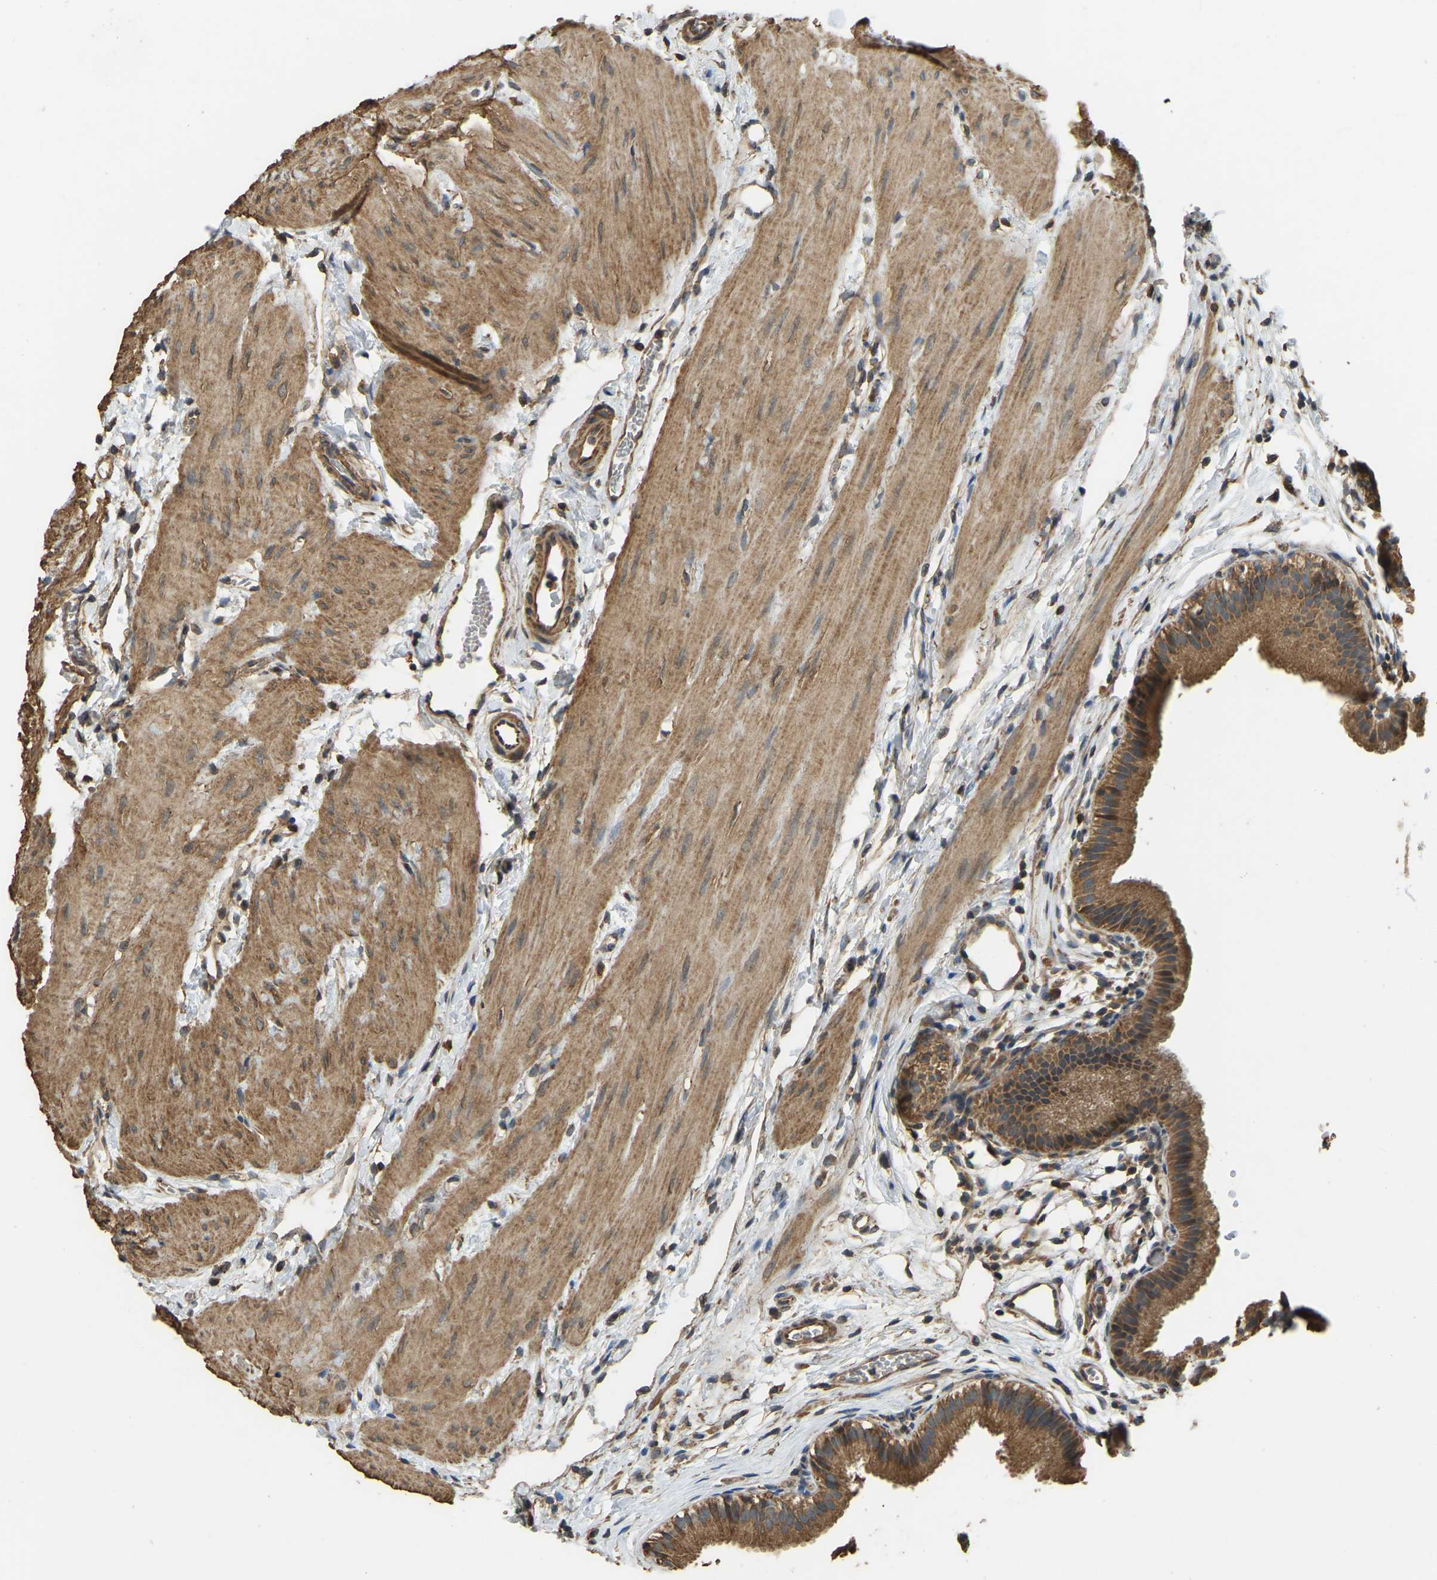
{"staining": {"intensity": "moderate", "quantity": ">75%", "location": "cytoplasmic/membranous"}, "tissue": "gallbladder", "cell_type": "Glandular cells", "image_type": "normal", "snomed": [{"axis": "morphology", "description": "Normal tissue, NOS"}, {"axis": "topography", "description": "Gallbladder"}], "caption": "Moderate cytoplasmic/membranous protein positivity is seen in about >75% of glandular cells in gallbladder. (Brightfield microscopy of DAB IHC at high magnification).", "gene": "GNG2", "patient": {"sex": "female", "age": 26}}